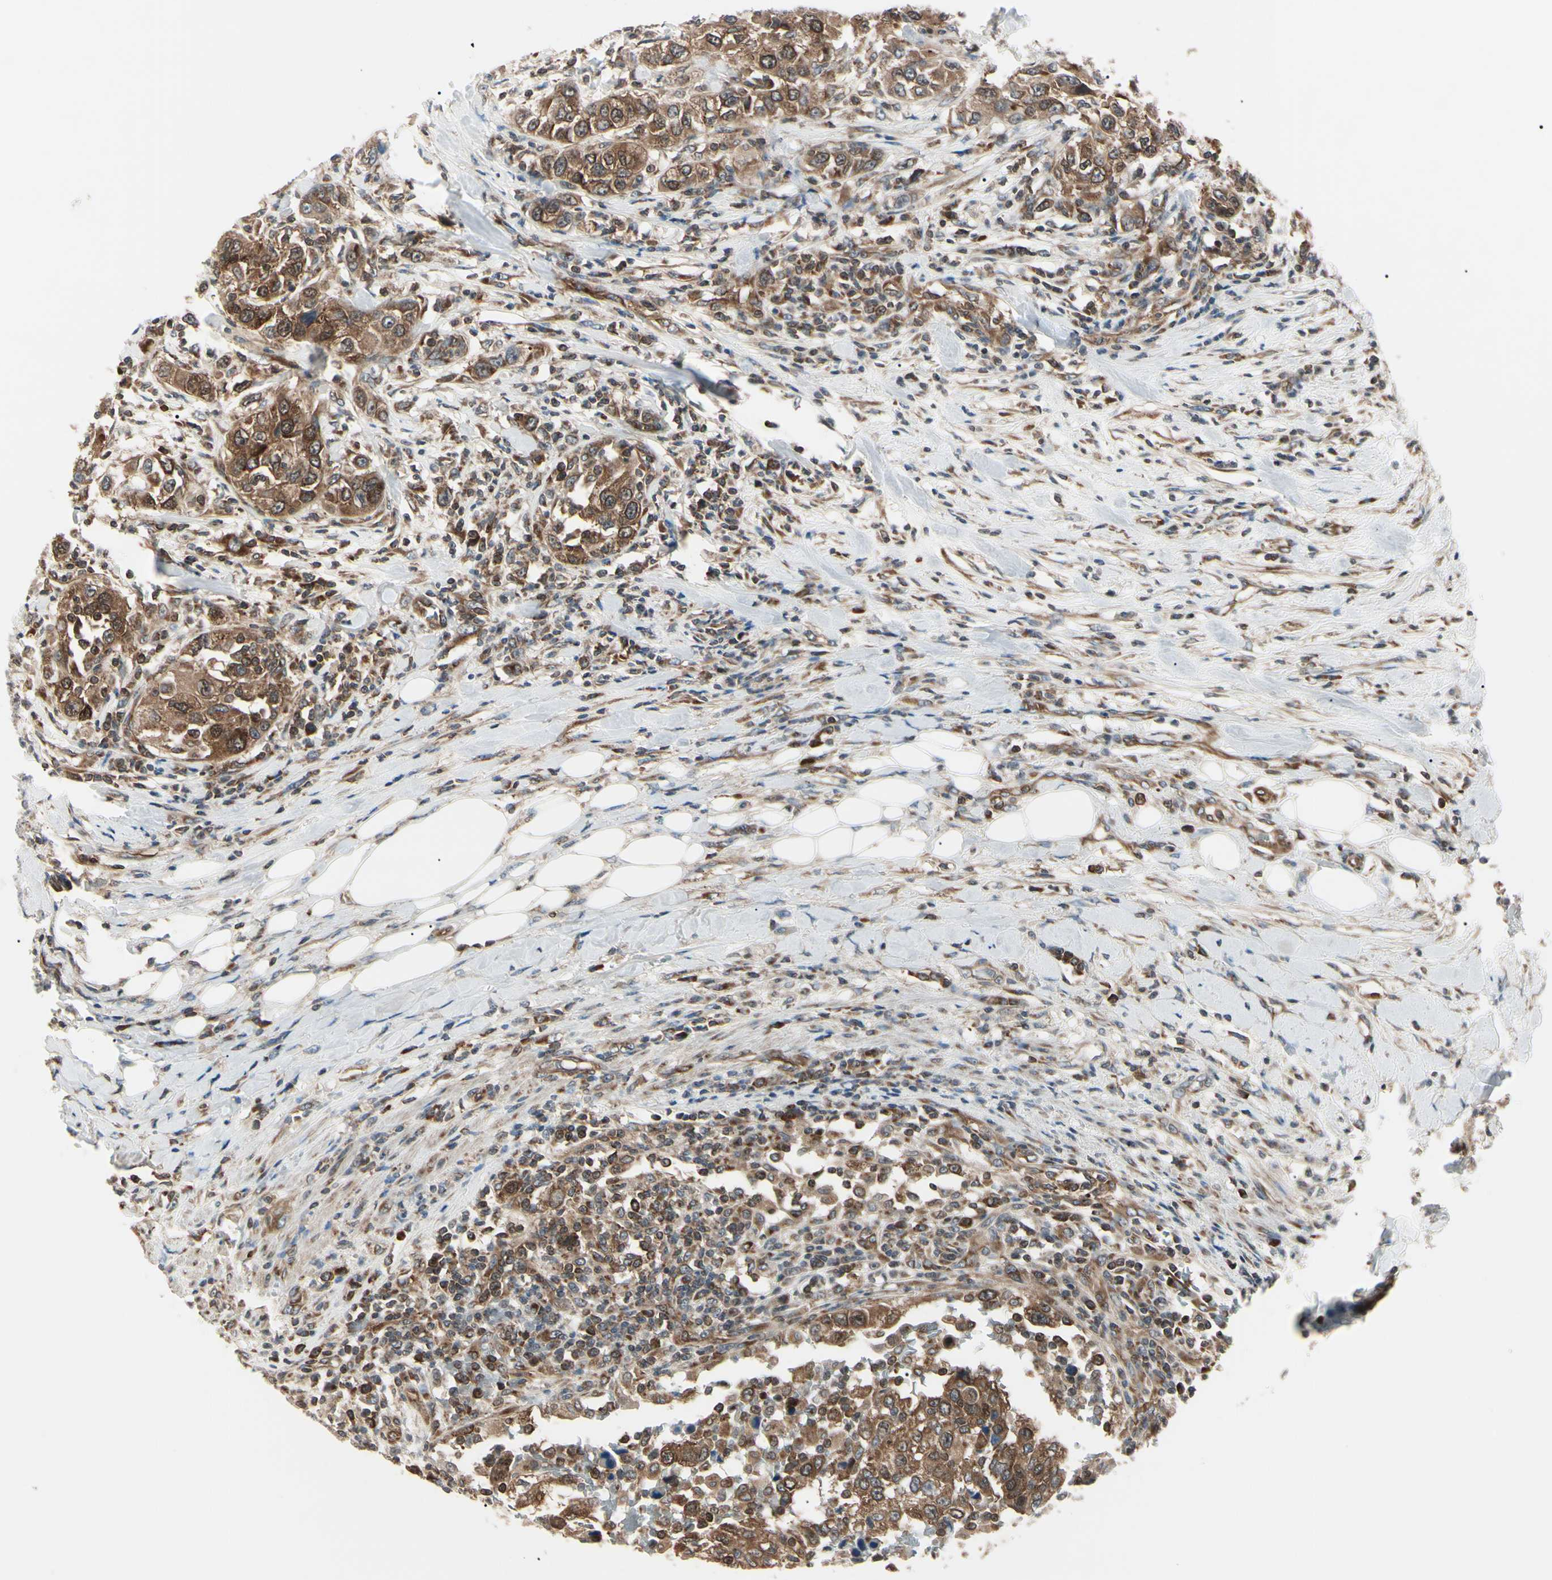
{"staining": {"intensity": "strong", "quantity": ">75%", "location": "cytoplasmic/membranous"}, "tissue": "urothelial cancer", "cell_type": "Tumor cells", "image_type": "cancer", "snomed": [{"axis": "morphology", "description": "Urothelial carcinoma, High grade"}, {"axis": "topography", "description": "Urinary bladder"}], "caption": "Immunohistochemical staining of urothelial cancer exhibits strong cytoplasmic/membranous protein positivity in approximately >75% of tumor cells.", "gene": "MAPRE1", "patient": {"sex": "female", "age": 80}}